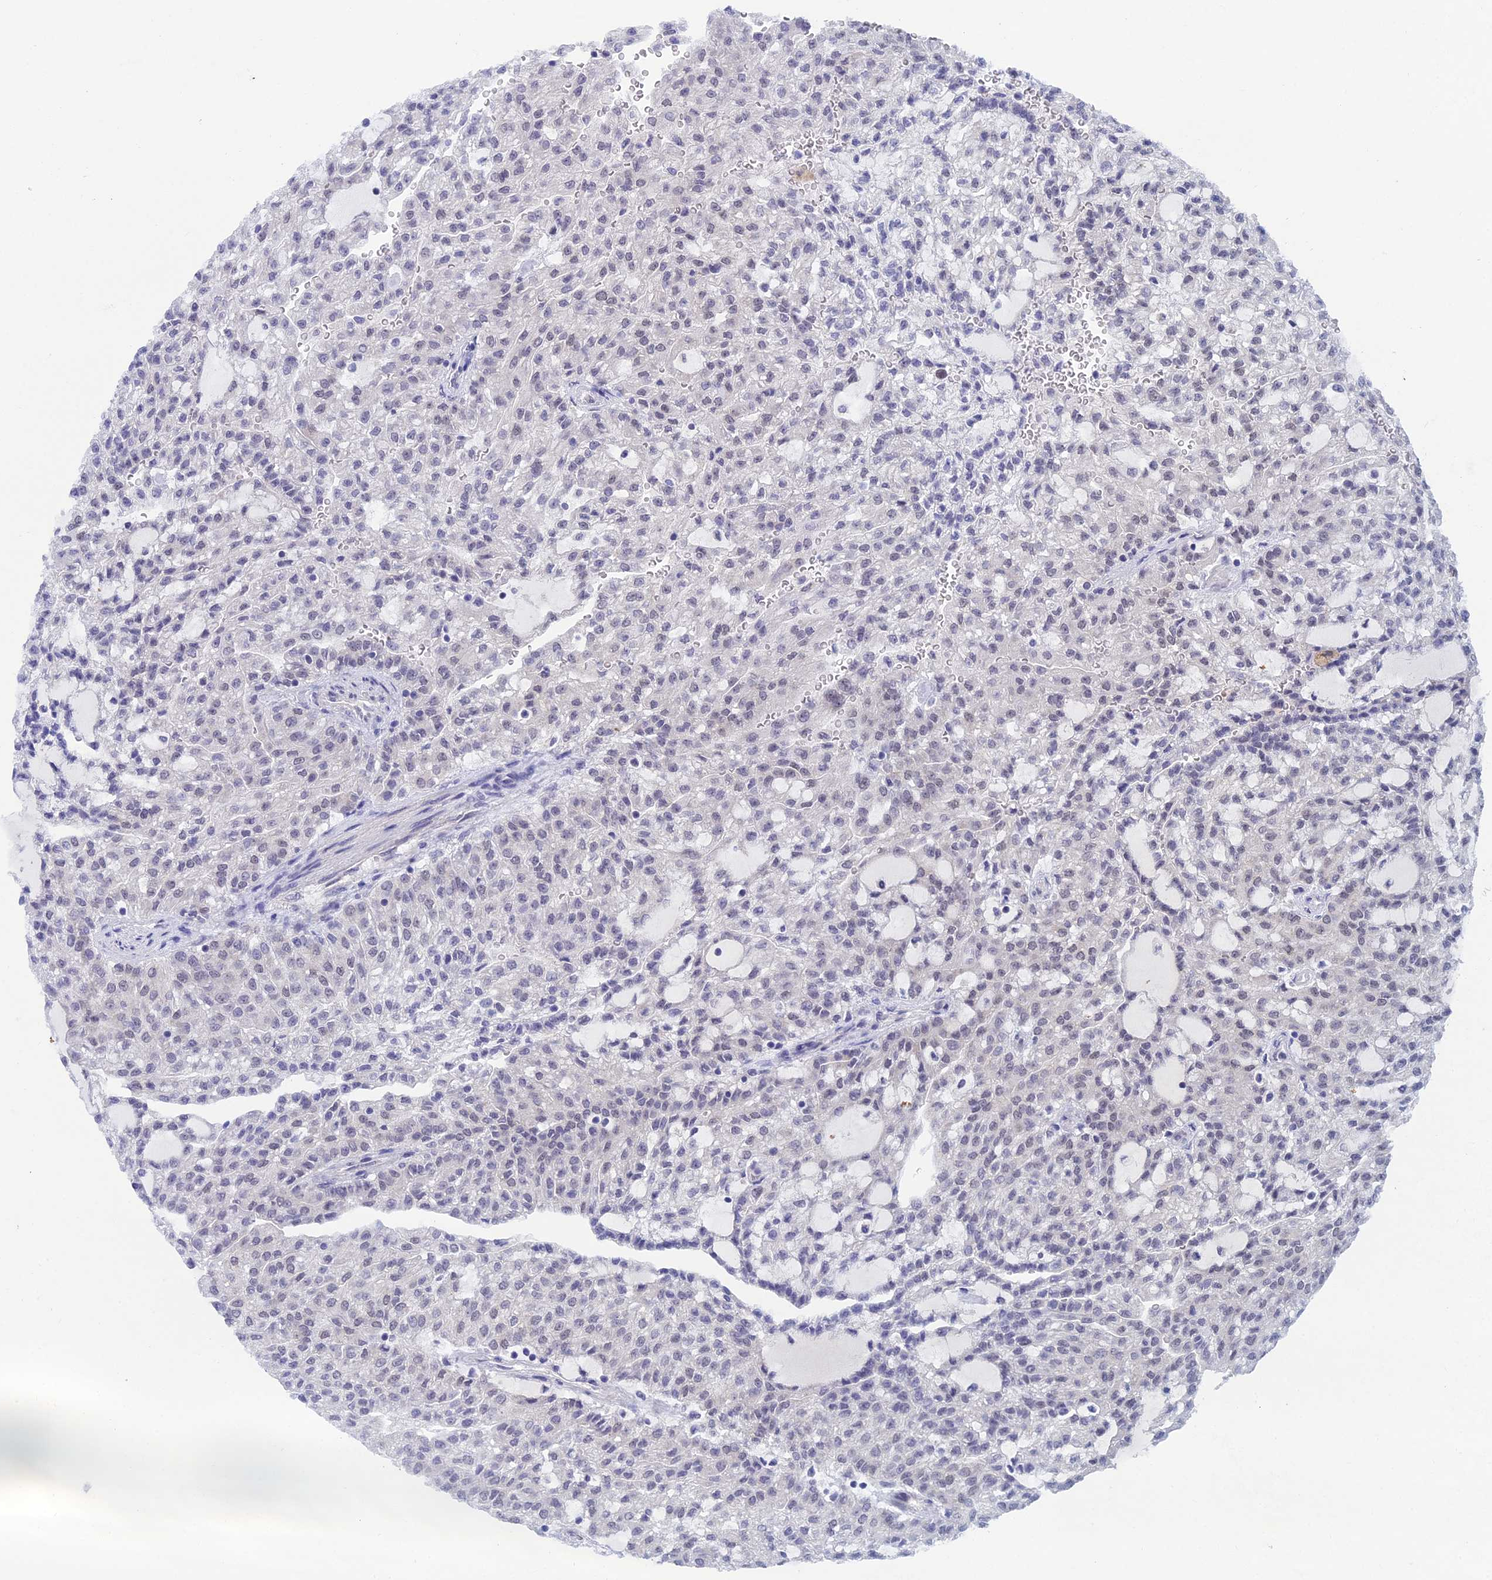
{"staining": {"intensity": "negative", "quantity": "none", "location": "none"}, "tissue": "renal cancer", "cell_type": "Tumor cells", "image_type": "cancer", "snomed": [{"axis": "morphology", "description": "Adenocarcinoma, NOS"}, {"axis": "topography", "description": "Kidney"}], "caption": "Tumor cells are negative for protein expression in human renal adenocarcinoma.", "gene": "NABP2", "patient": {"sex": "male", "age": 63}}